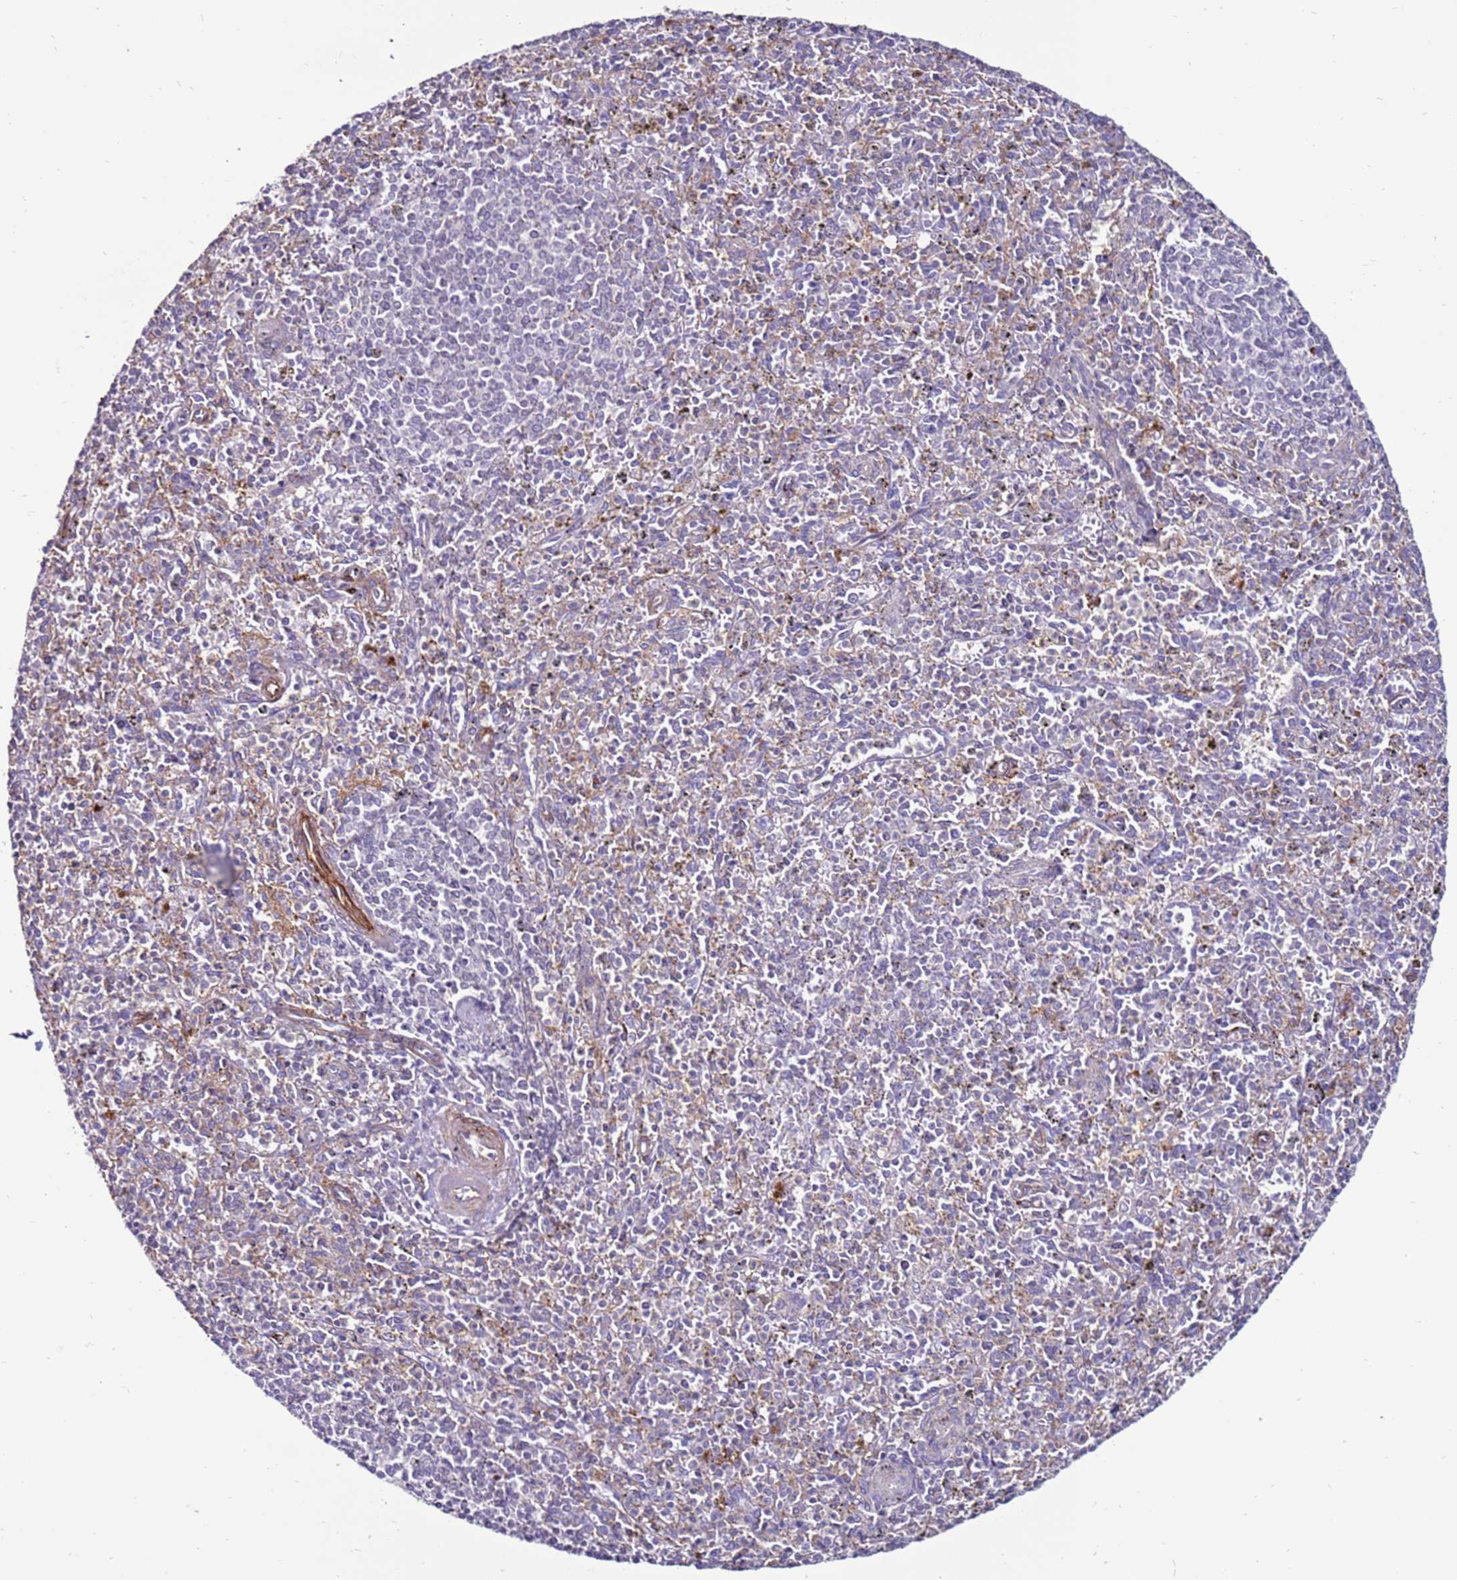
{"staining": {"intensity": "negative", "quantity": "none", "location": "none"}, "tissue": "spleen", "cell_type": "Cells in red pulp", "image_type": "normal", "snomed": [{"axis": "morphology", "description": "Normal tissue, NOS"}, {"axis": "topography", "description": "Spleen"}], "caption": "Immunohistochemistry micrograph of unremarkable human spleen stained for a protein (brown), which displays no positivity in cells in red pulp.", "gene": "CLEC4M", "patient": {"sex": "male", "age": 72}}